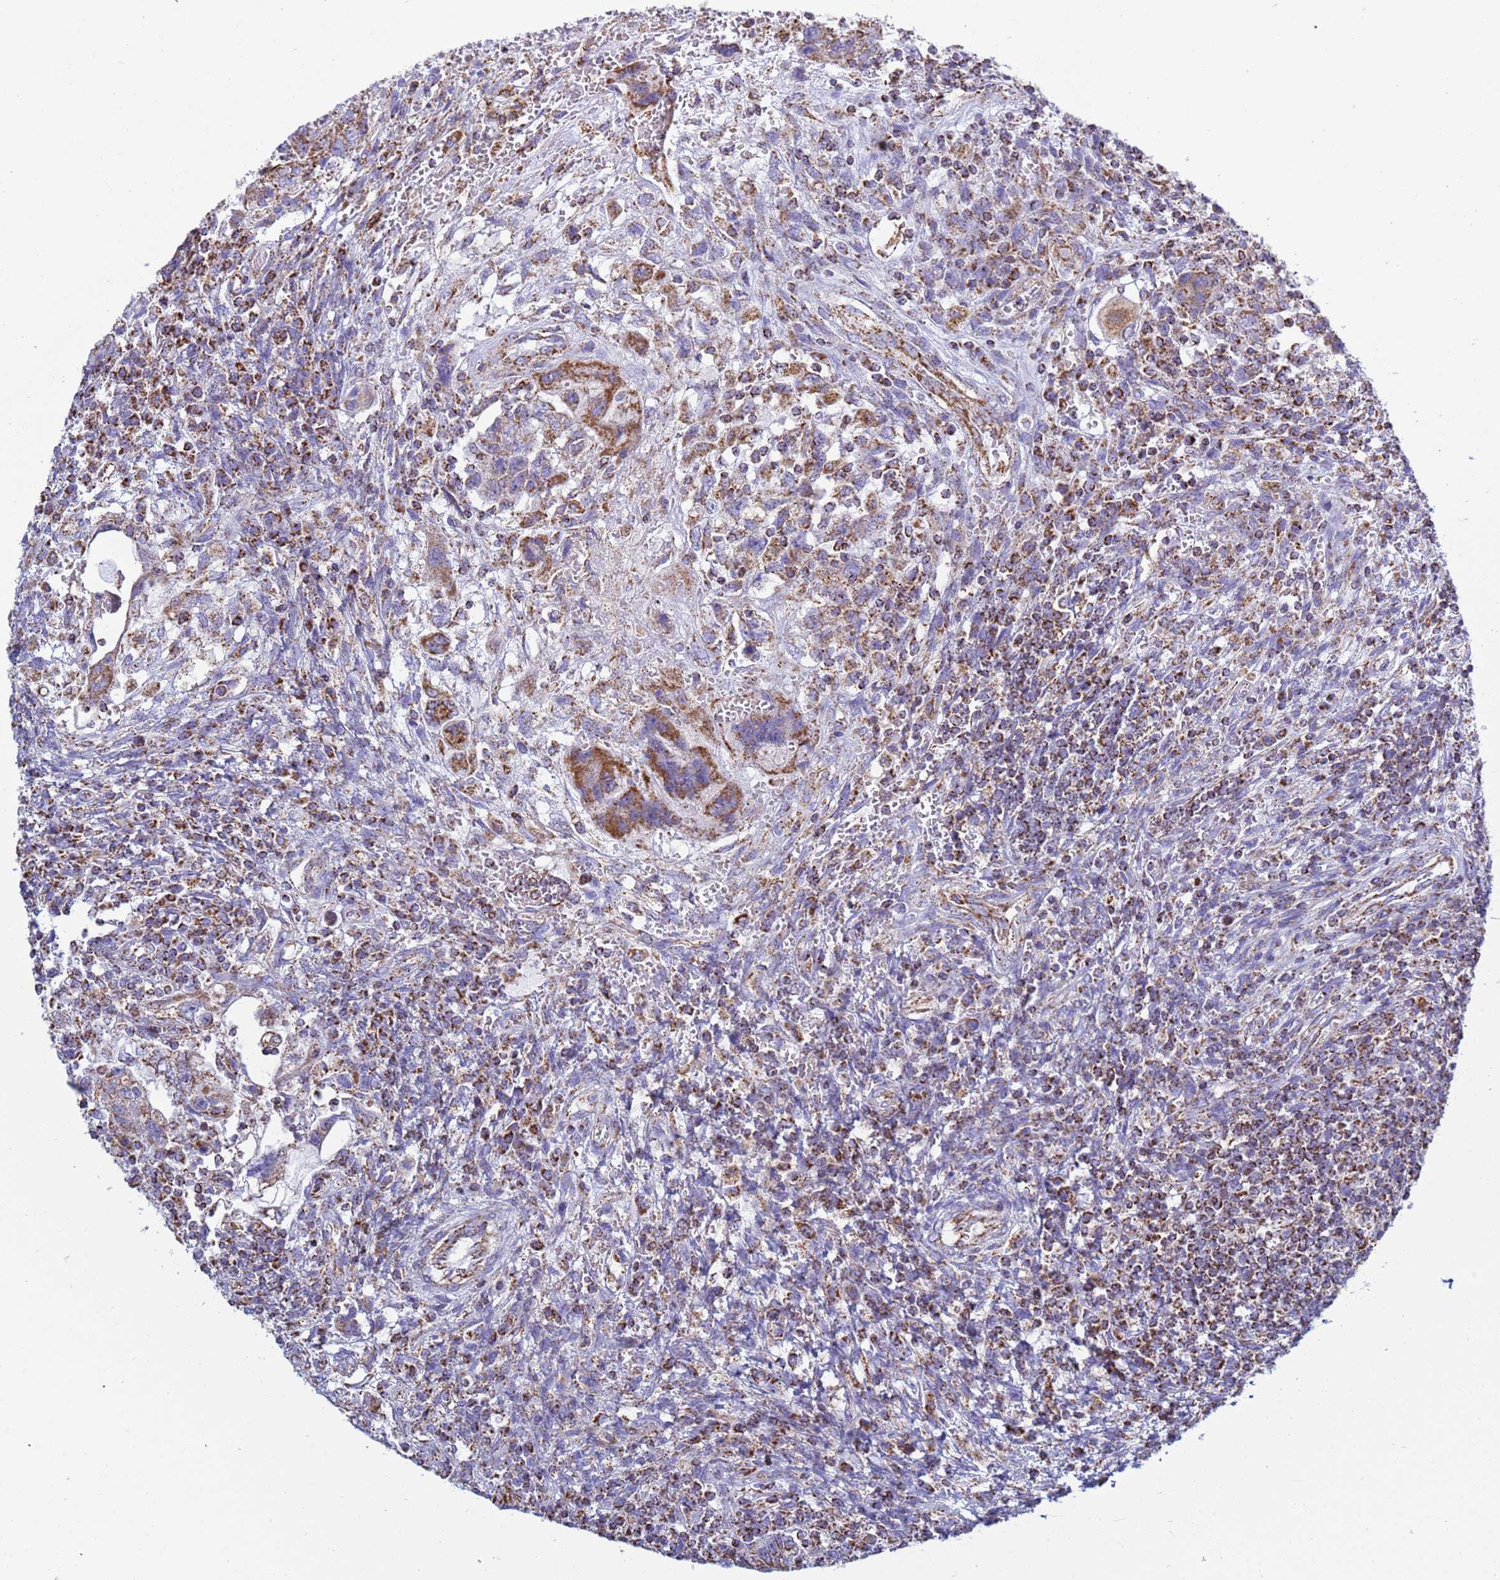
{"staining": {"intensity": "moderate", "quantity": ">75%", "location": "cytoplasmic/membranous"}, "tissue": "testis cancer", "cell_type": "Tumor cells", "image_type": "cancer", "snomed": [{"axis": "morphology", "description": "Carcinoma, Embryonal, NOS"}, {"axis": "topography", "description": "Testis"}], "caption": "Moderate cytoplasmic/membranous staining is seen in approximately >75% of tumor cells in testis embryonal carcinoma.", "gene": "COQ4", "patient": {"sex": "male", "age": 26}}